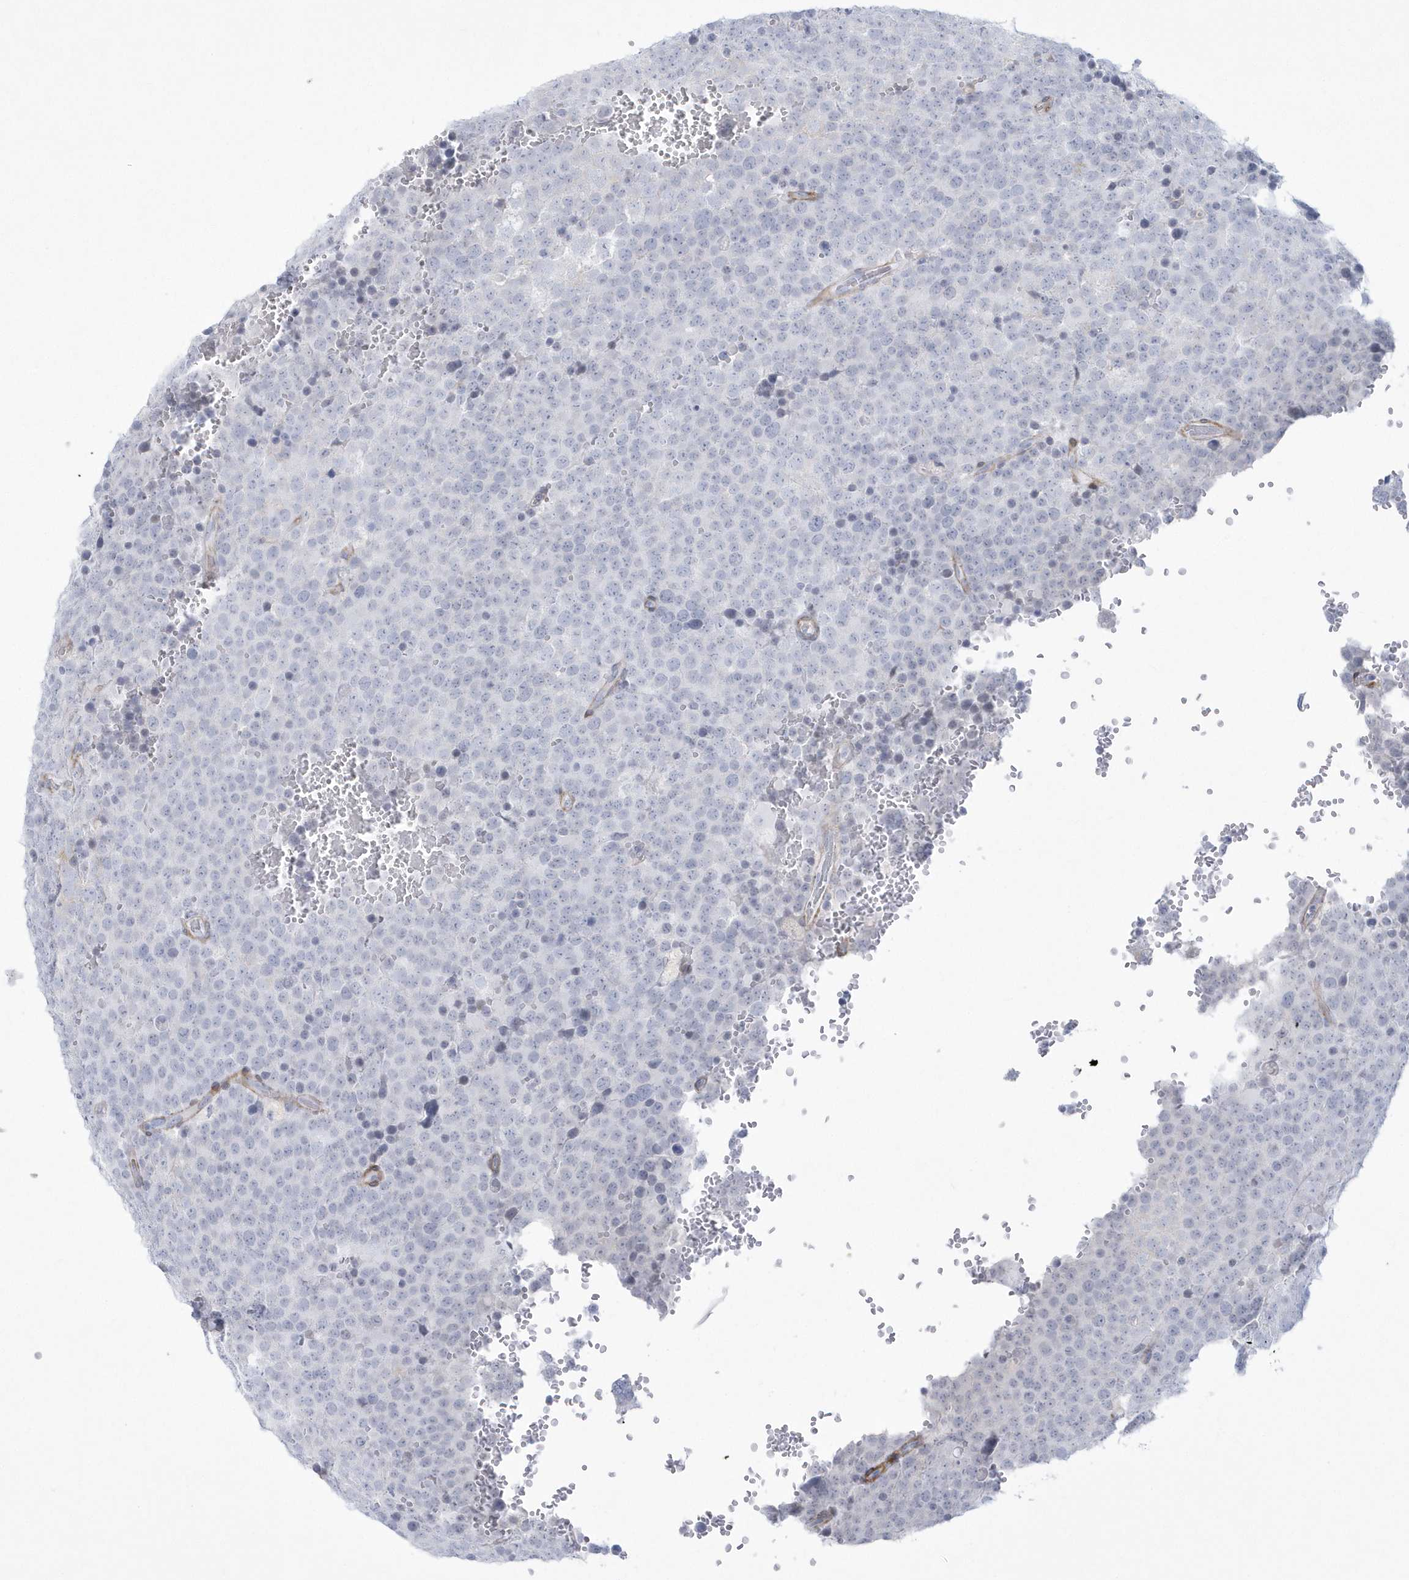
{"staining": {"intensity": "negative", "quantity": "none", "location": "none"}, "tissue": "testis cancer", "cell_type": "Tumor cells", "image_type": "cancer", "snomed": [{"axis": "morphology", "description": "Seminoma, NOS"}, {"axis": "topography", "description": "Testis"}], "caption": "High power microscopy photomicrograph of an immunohistochemistry image of seminoma (testis), revealing no significant staining in tumor cells. Nuclei are stained in blue.", "gene": "WDR27", "patient": {"sex": "male", "age": 71}}